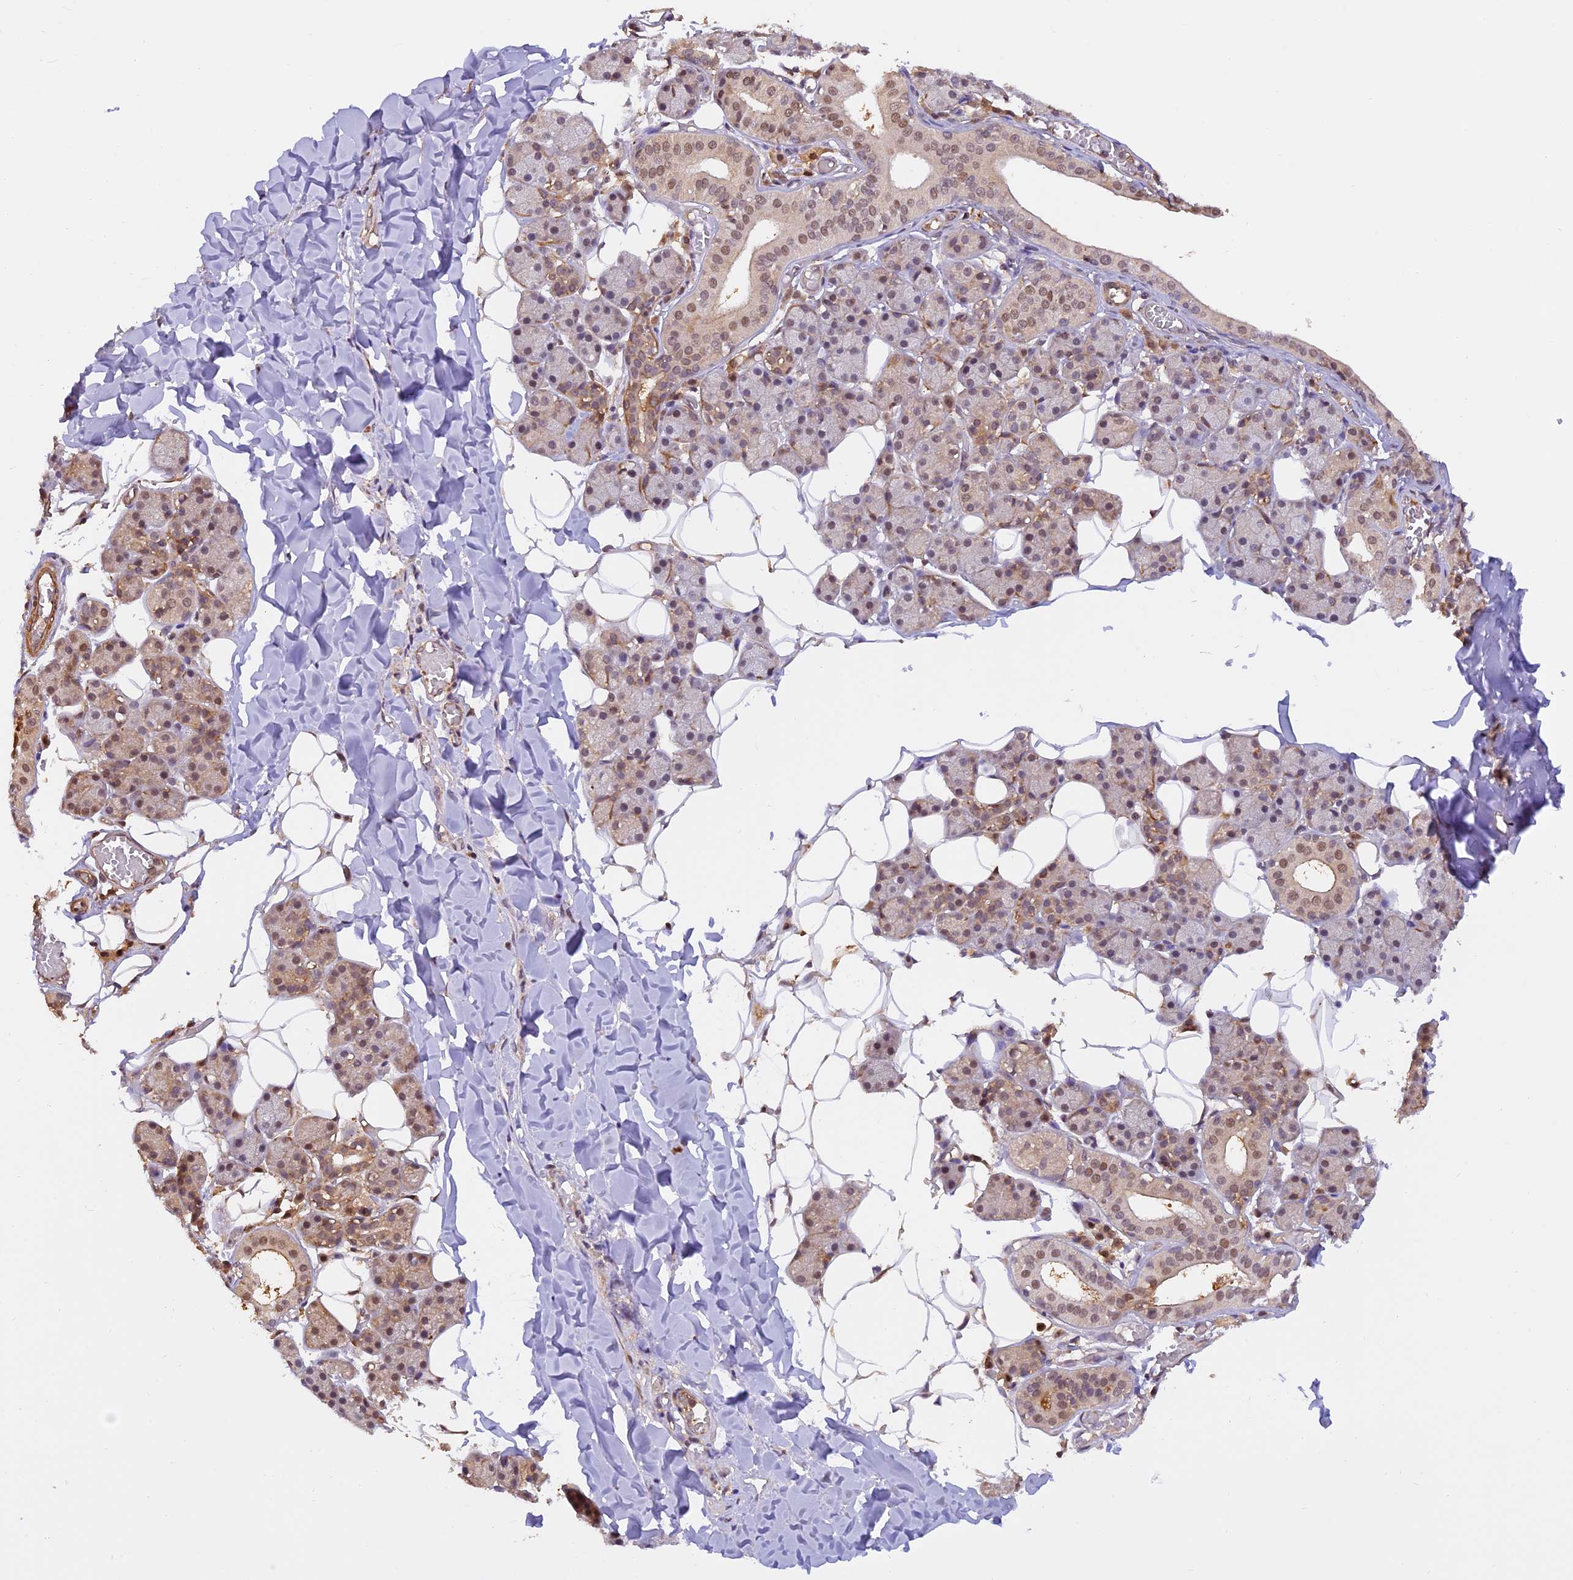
{"staining": {"intensity": "moderate", "quantity": ">75%", "location": "cytoplasmic/membranous,nuclear"}, "tissue": "salivary gland", "cell_type": "Glandular cells", "image_type": "normal", "snomed": [{"axis": "morphology", "description": "Normal tissue, NOS"}, {"axis": "topography", "description": "Salivary gland"}], "caption": "High-magnification brightfield microscopy of normal salivary gland stained with DAB (brown) and counterstained with hematoxylin (blue). glandular cells exhibit moderate cytoplasmic/membranous,nuclear positivity is appreciated in about>75% of cells.", "gene": "PSMB3", "patient": {"sex": "female", "age": 33}}